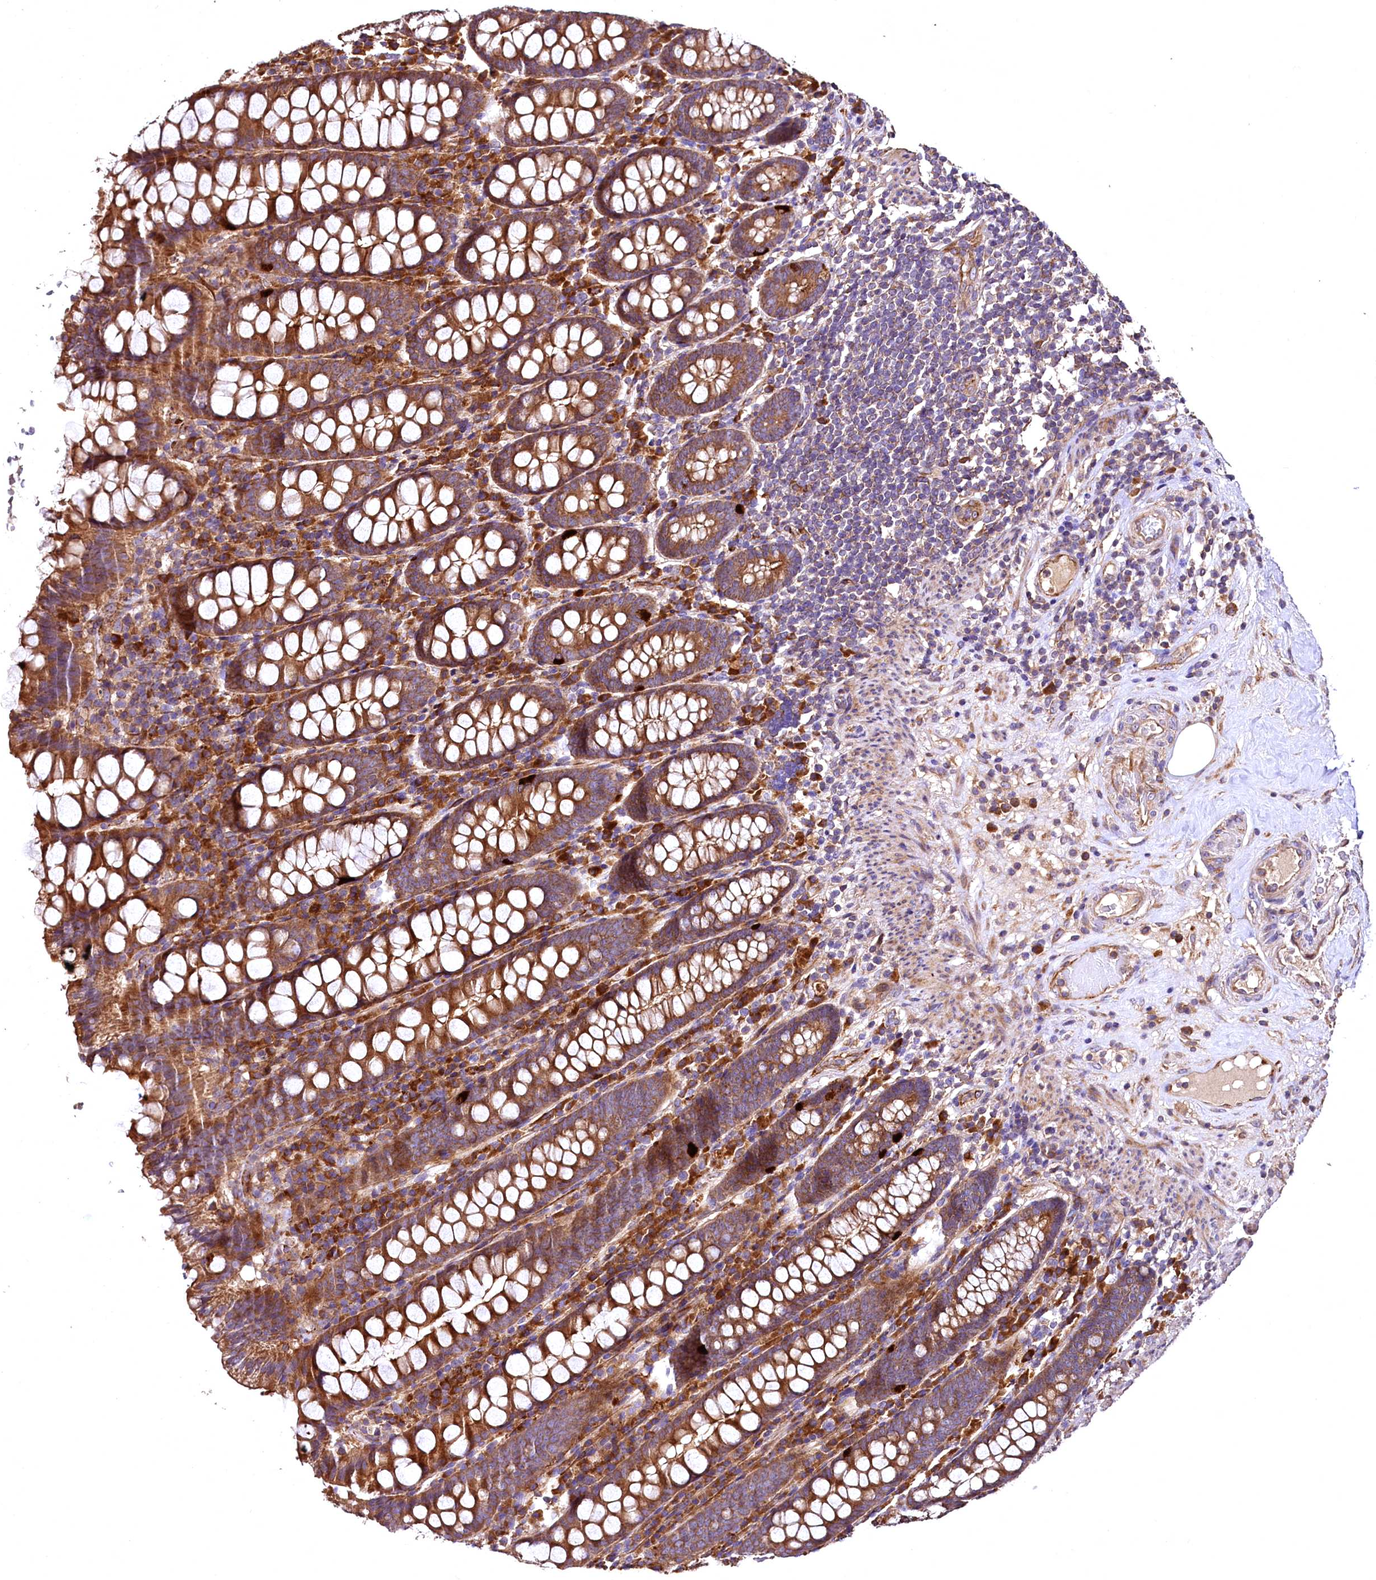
{"staining": {"intensity": "moderate", "quantity": ">75%", "location": "cytoplasmic/membranous"}, "tissue": "colon", "cell_type": "Endothelial cells", "image_type": "normal", "snomed": [{"axis": "morphology", "description": "Normal tissue, NOS"}, {"axis": "topography", "description": "Colon"}], "caption": "Immunohistochemistry micrograph of normal colon: colon stained using IHC exhibits medium levels of moderate protein expression localized specifically in the cytoplasmic/membranous of endothelial cells, appearing as a cytoplasmic/membranous brown color.", "gene": "RASSF1", "patient": {"sex": "female", "age": 79}}